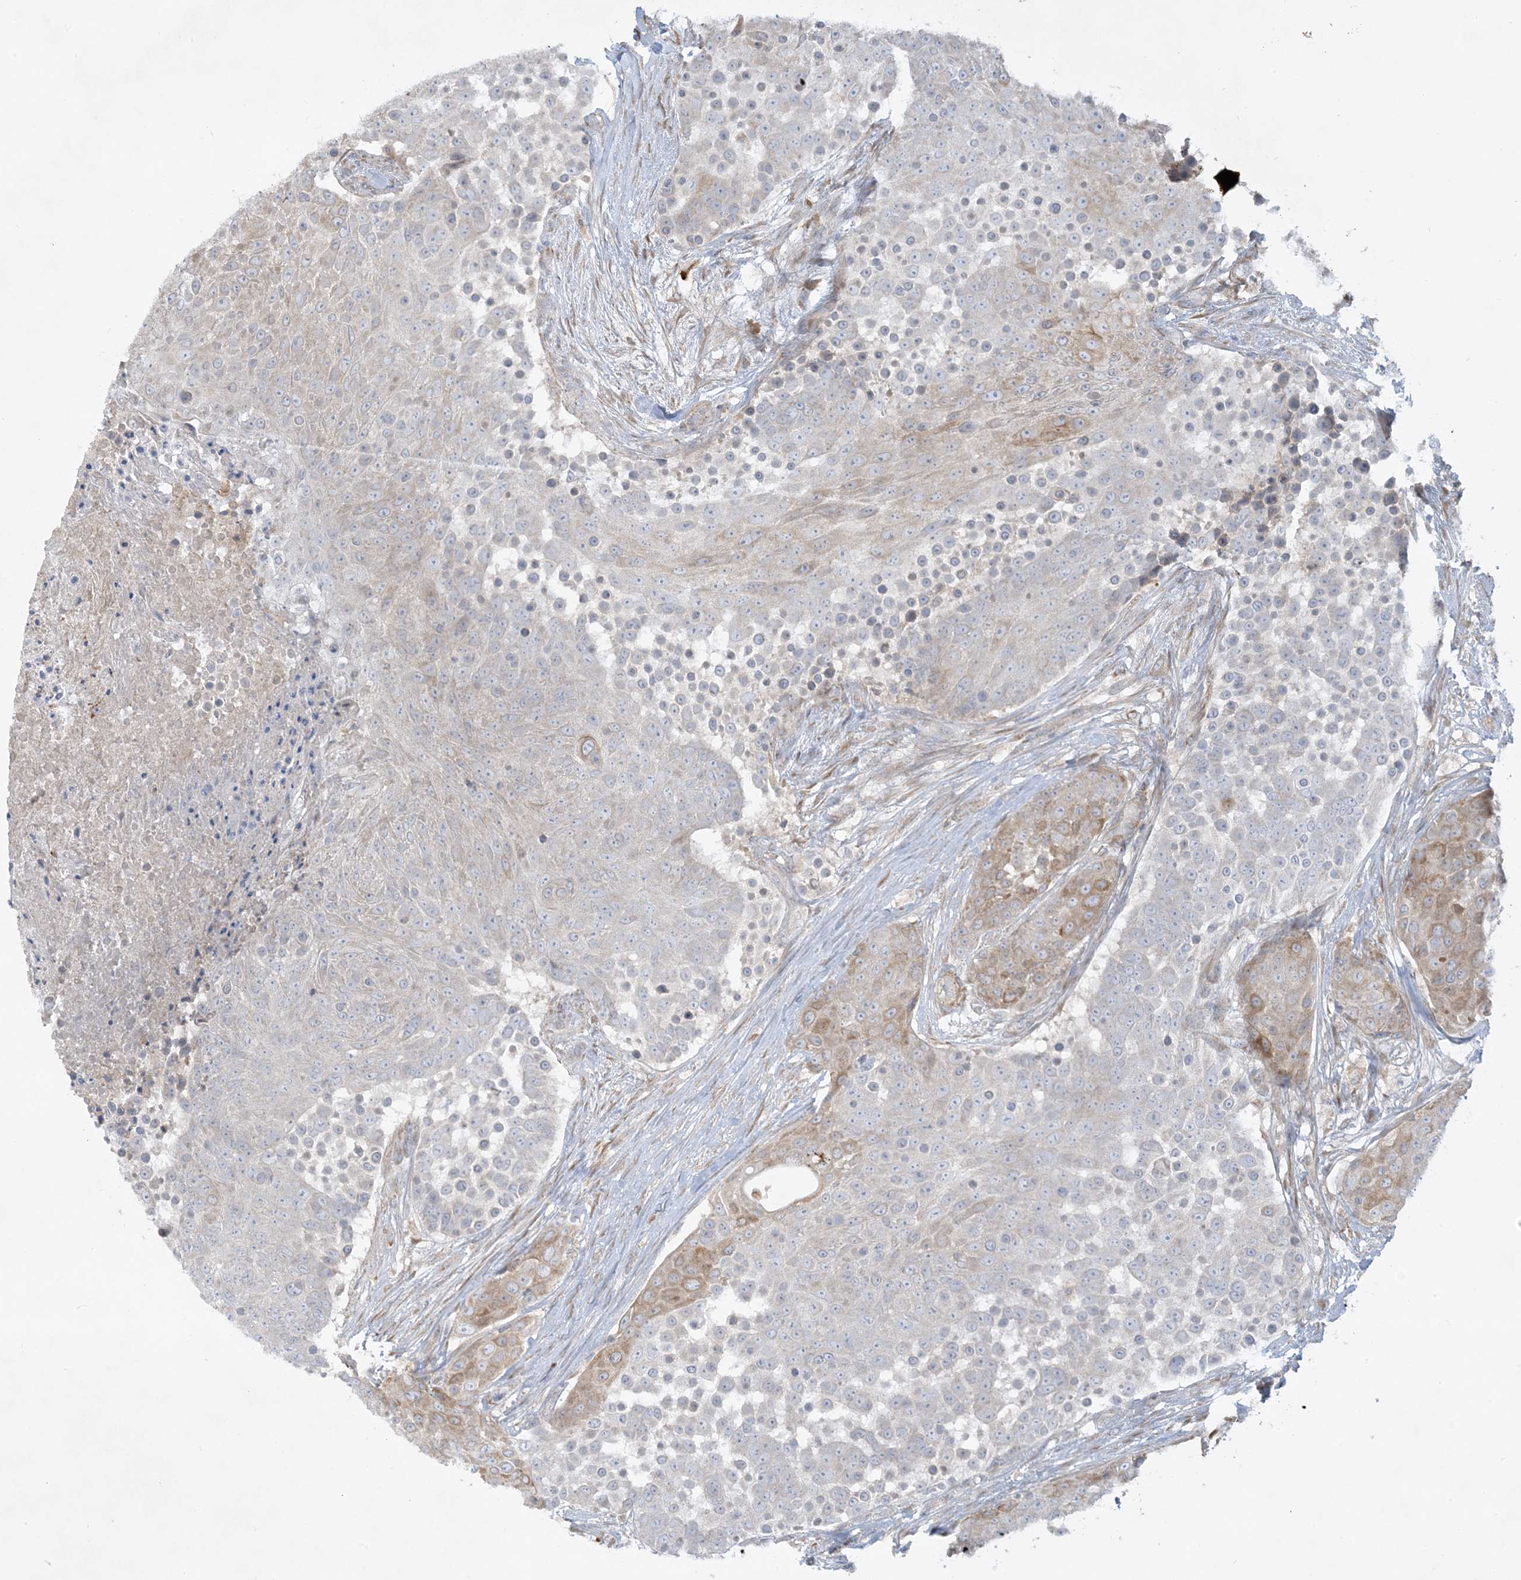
{"staining": {"intensity": "moderate", "quantity": "<25%", "location": "cytoplasmic/membranous"}, "tissue": "urothelial cancer", "cell_type": "Tumor cells", "image_type": "cancer", "snomed": [{"axis": "morphology", "description": "Urothelial carcinoma, High grade"}, {"axis": "topography", "description": "Urinary bladder"}], "caption": "A low amount of moderate cytoplasmic/membranous positivity is seen in about <25% of tumor cells in high-grade urothelial carcinoma tissue.", "gene": "THADA", "patient": {"sex": "female", "age": 63}}